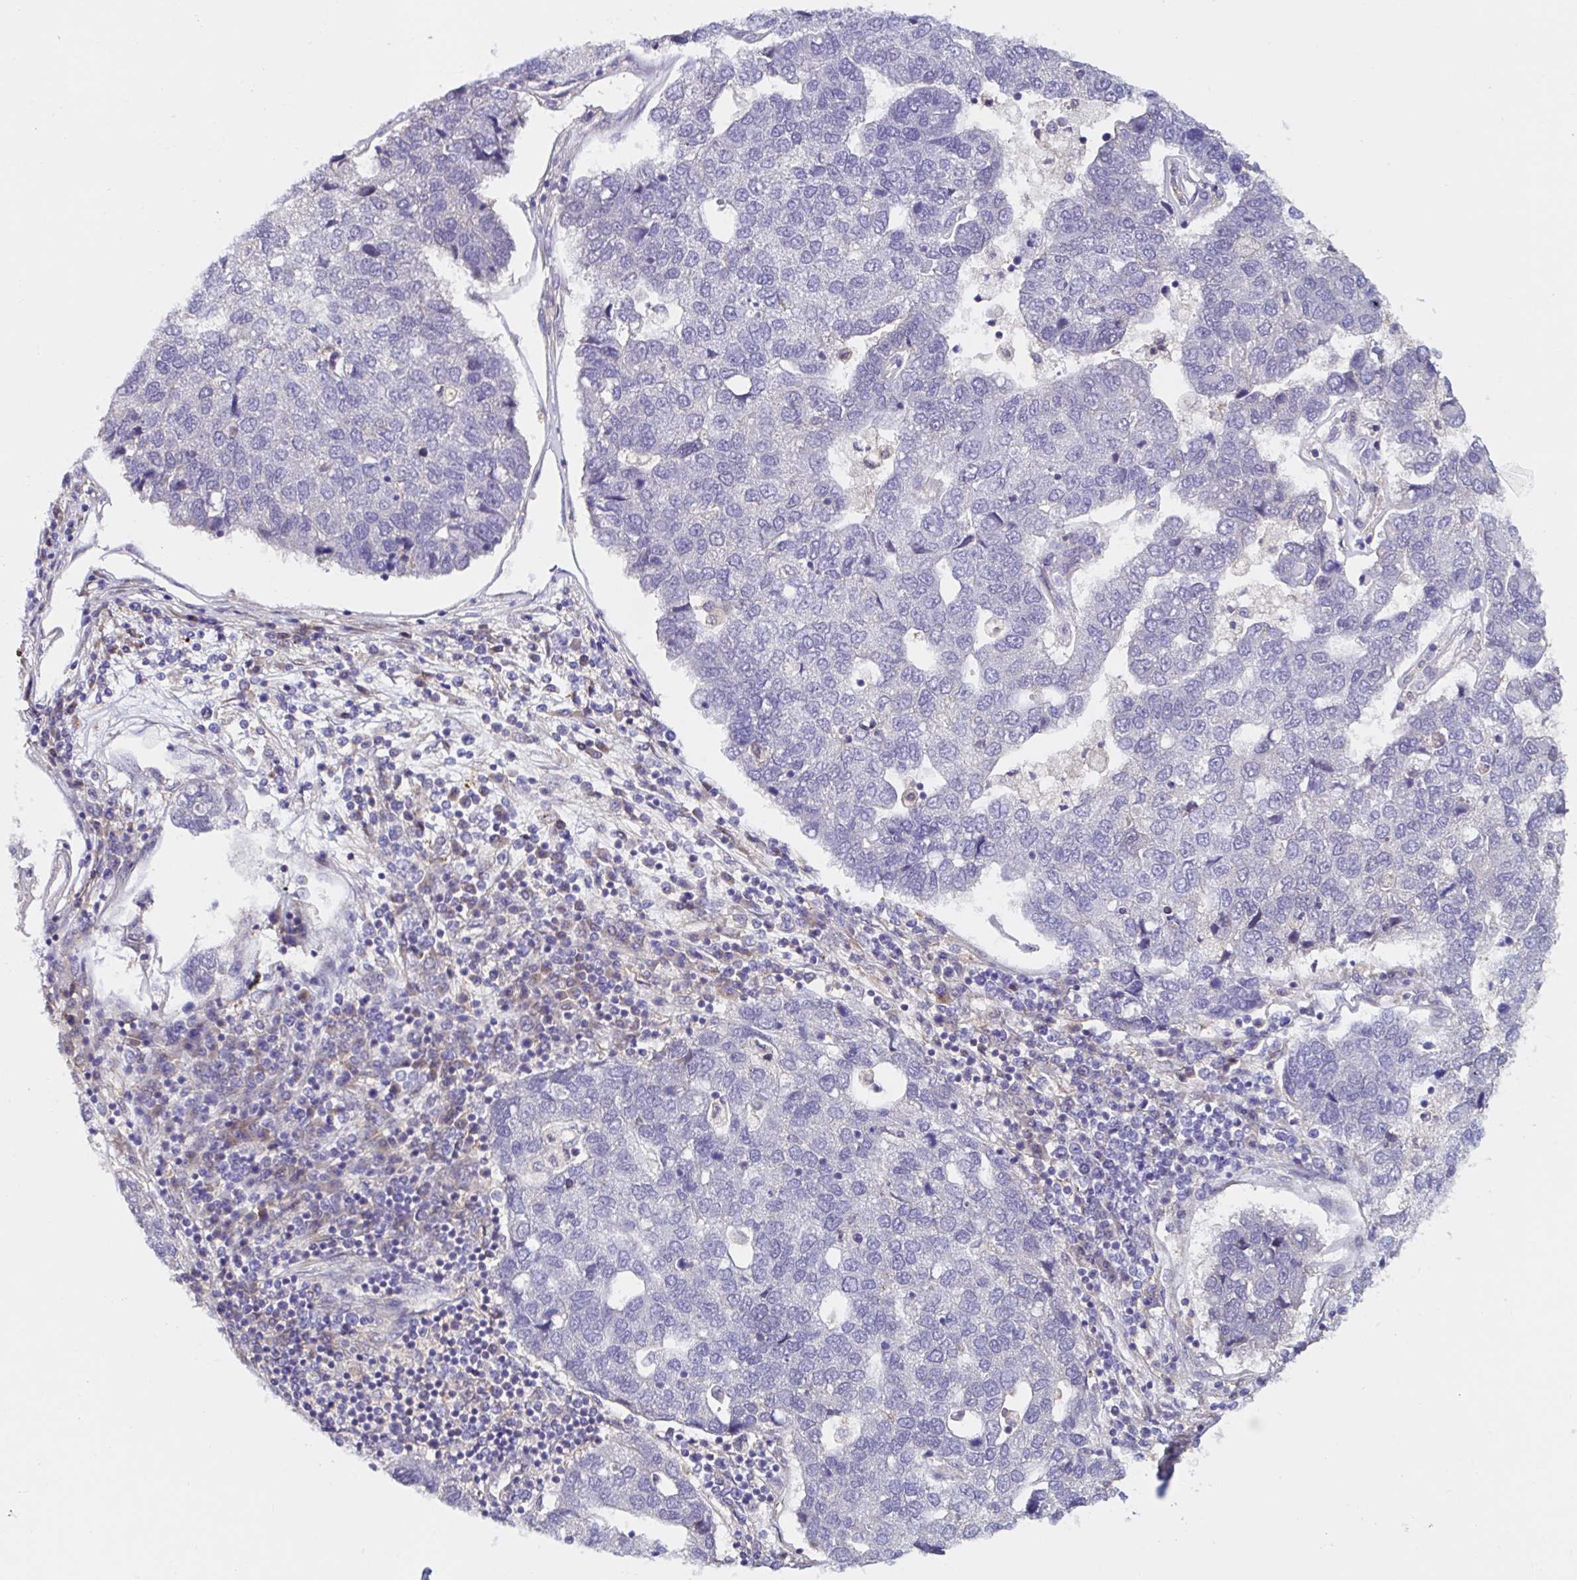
{"staining": {"intensity": "negative", "quantity": "none", "location": "none"}, "tissue": "pancreatic cancer", "cell_type": "Tumor cells", "image_type": "cancer", "snomed": [{"axis": "morphology", "description": "Adenocarcinoma, NOS"}, {"axis": "topography", "description": "Pancreas"}], "caption": "Photomicrograph shows no protein staining in tumor cells of pancreatic cancer (adenocarcinoma) tissue.", "gene": "RSRP1", "patient": {"sex": "female", "age": 61}}